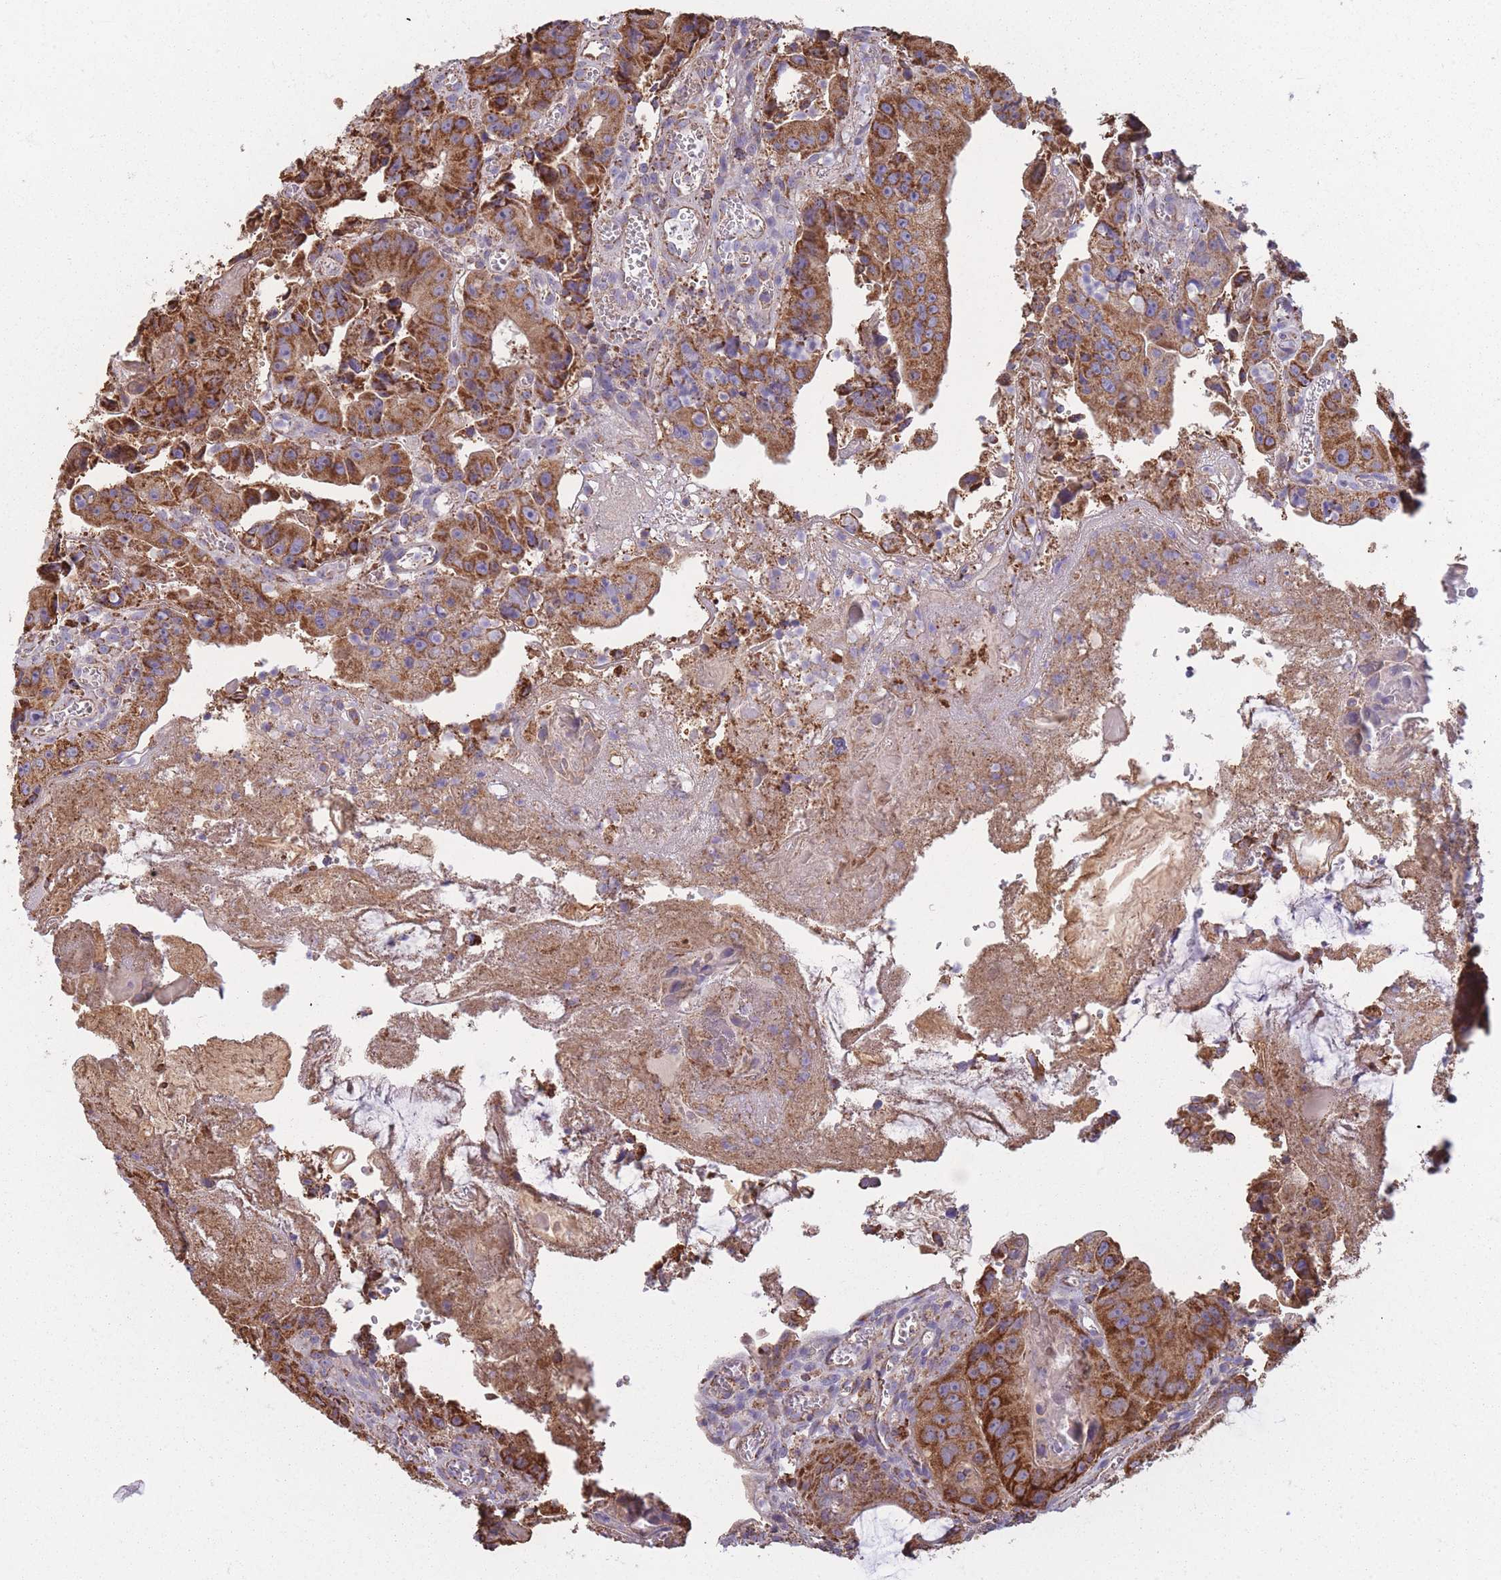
{"staining": {"intensity": "moderate", "quantity": ">75%", "location": "cytoplasmic/membranous"}, "tissue": "colorectal cancer", "cell_type": "Tumor cells", "image_type": "cancer", "snomed": [{"axis": "morphology", "description": "Adenocarcinoma, NOS"}, {"axis": "topography", "description": "Colon"}], "caption": "Colorectal adenocarcinoma stained with DAB immunohistochemistry (IHC) shows medium levels of moderate cytoplasmic/membranous expression in approximately >75% of tumor cells. (IHC, brightfield microscopy, high magnification).", "gene": "KAT2A", "patient": {"sex": "female", "age": 86}}